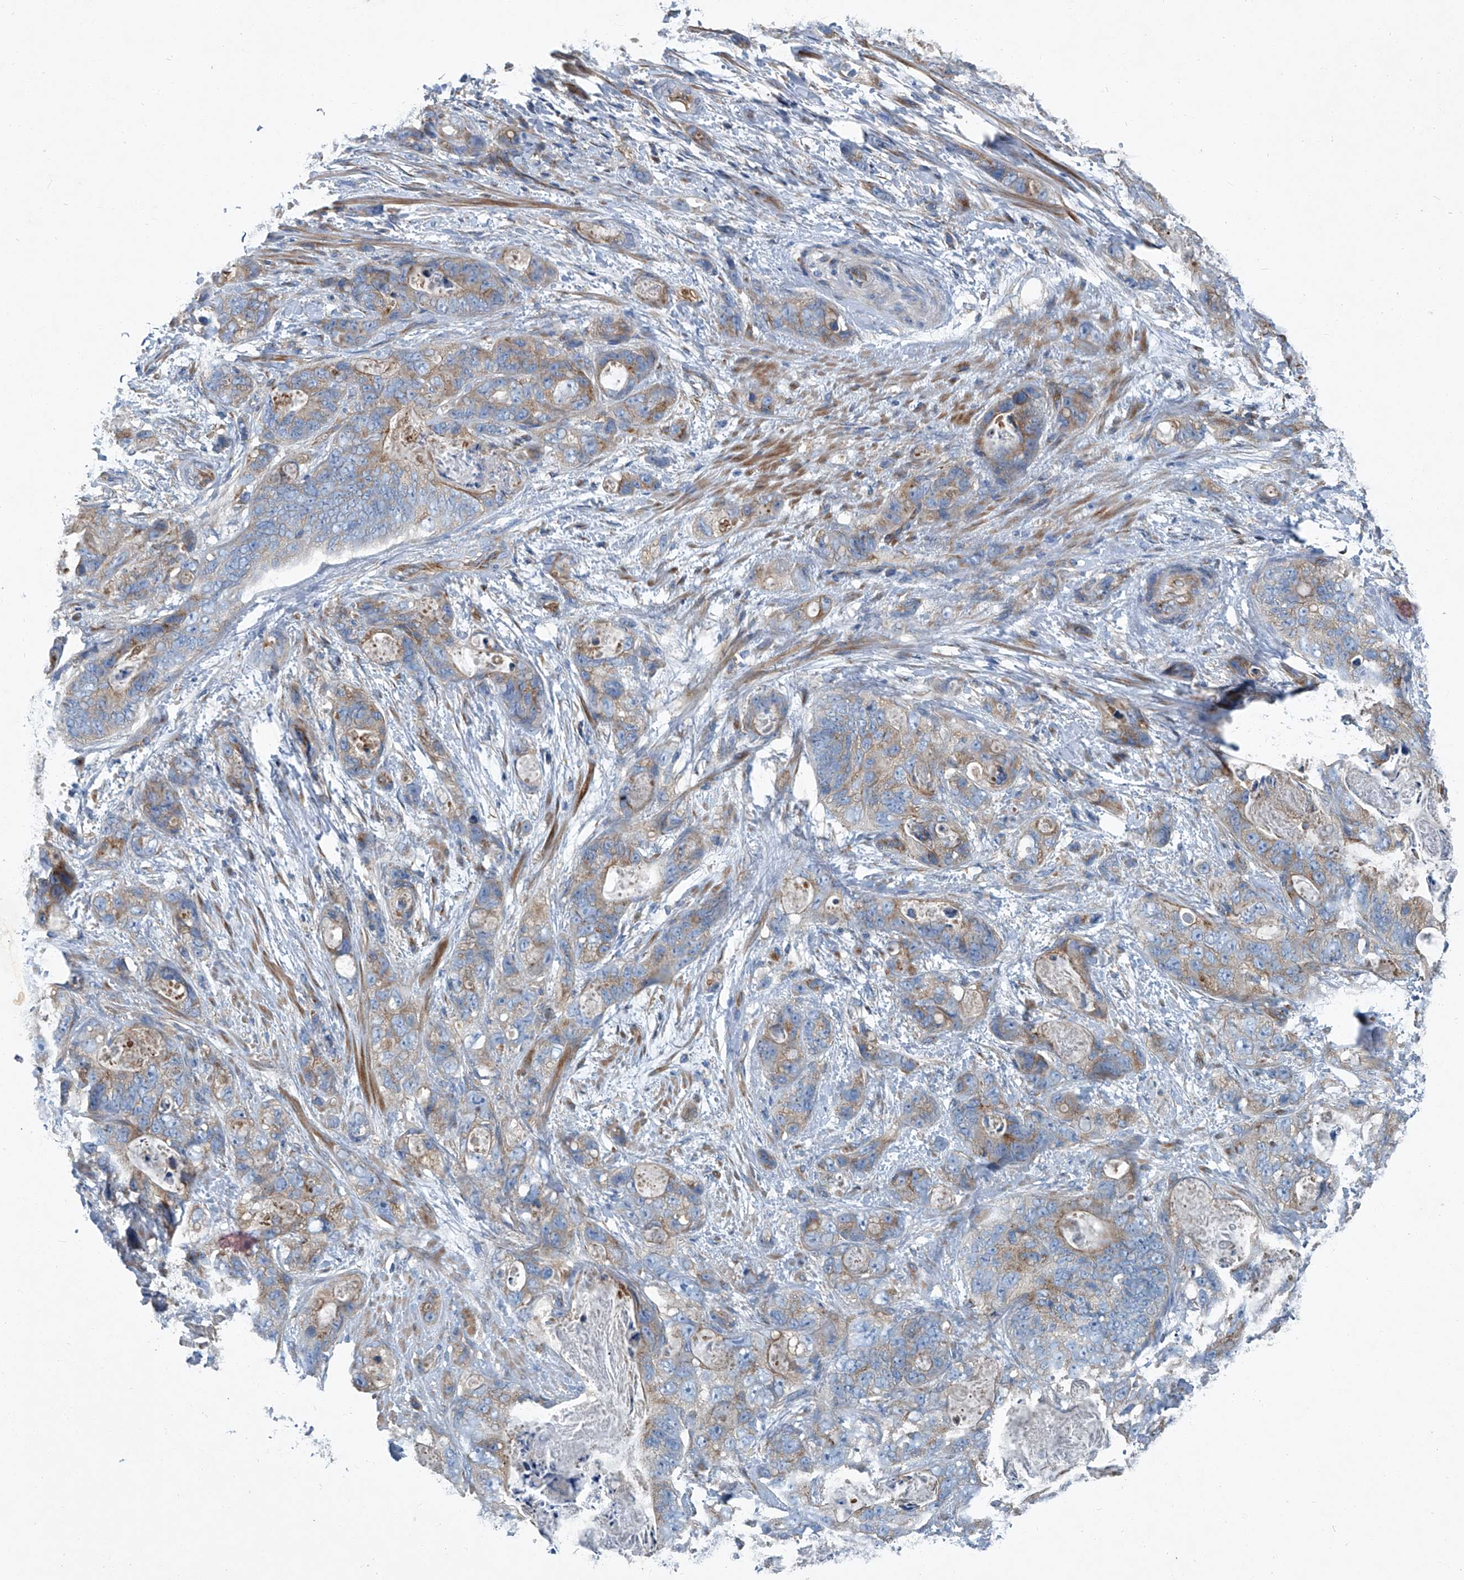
{"staining": {"intensity": "weak", "quantity": "25%-75%", "location": "cytoplasmic/membranous"}, "tissue": "stomach cancer", "cell_type": "Tumor cells", "image_type": "cancer", "snomed": [{"axis": "morphology", "description": "Normal tissue, NOS"}, {"axis": "morphology", "description": "Adenocarcinoma, NOS"}, {"axis": "topography", "description": "Stomach"}], "caption": "A histopathology image of human stomach cancer stained for a protein demonstrates weak cytoplasmic/membranous brown staining in tumor cells.", "gene": "PIGH", "patient": {"sex": "female", "age": 89}}